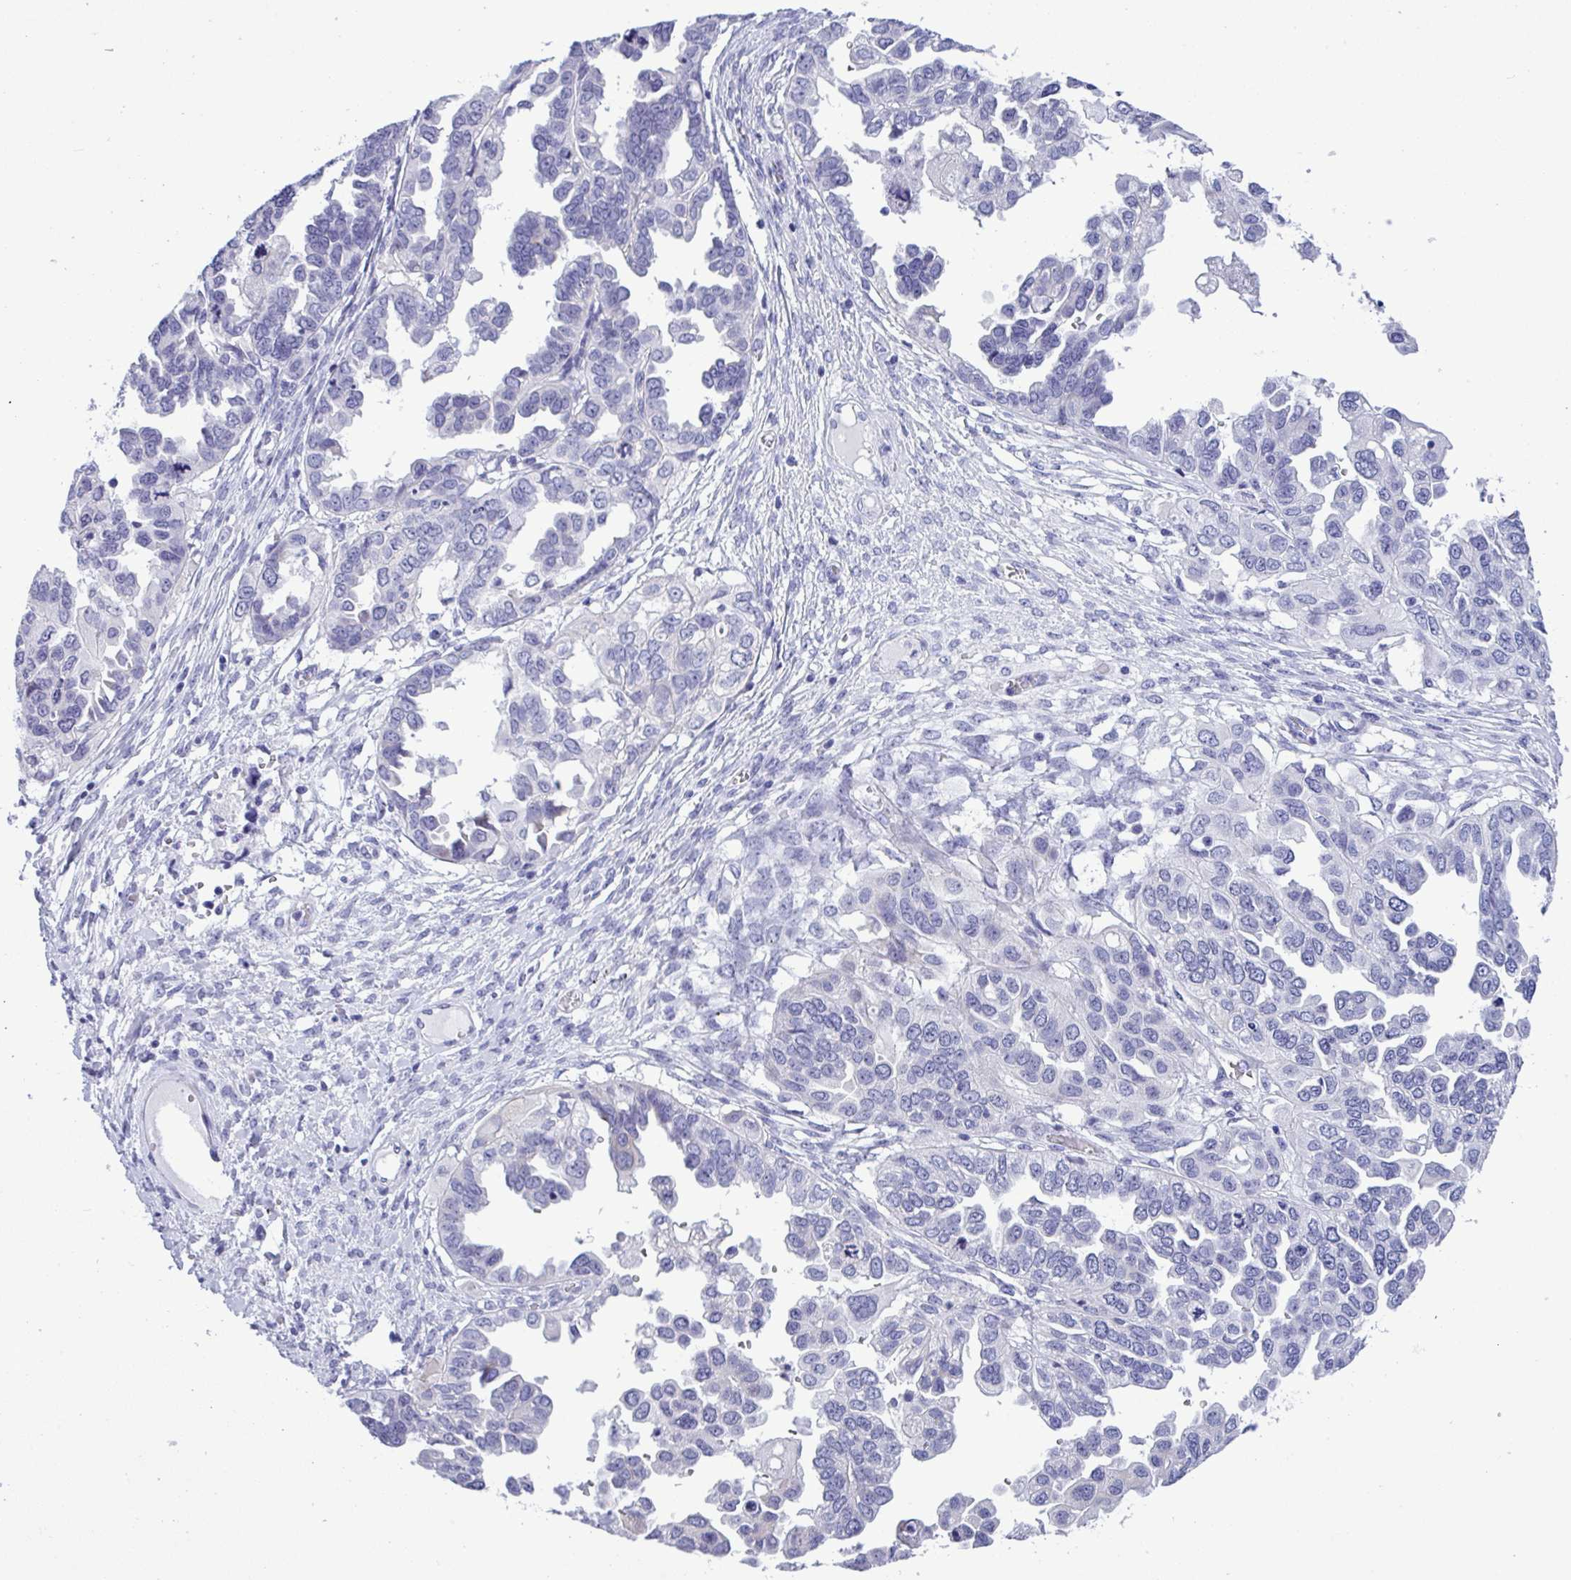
{"staining": {"intensity": "negative", "quantity": "none", "location": "none"}, "tissue": "ovarian cancer", "cell_type": "Tumor cells", "image_type": "cancer", "snomed": [{"axis": "morphology", "description": "Cystadenocarcinoma, serous, NOS"}, {"axis": "topography", "description": "Ovary"}], "caption": "Tumor cells are negative for brown protein staining in ovarian cancer.", "gene": "YBX2", "patient": {"sex": "female", "age": 53}}